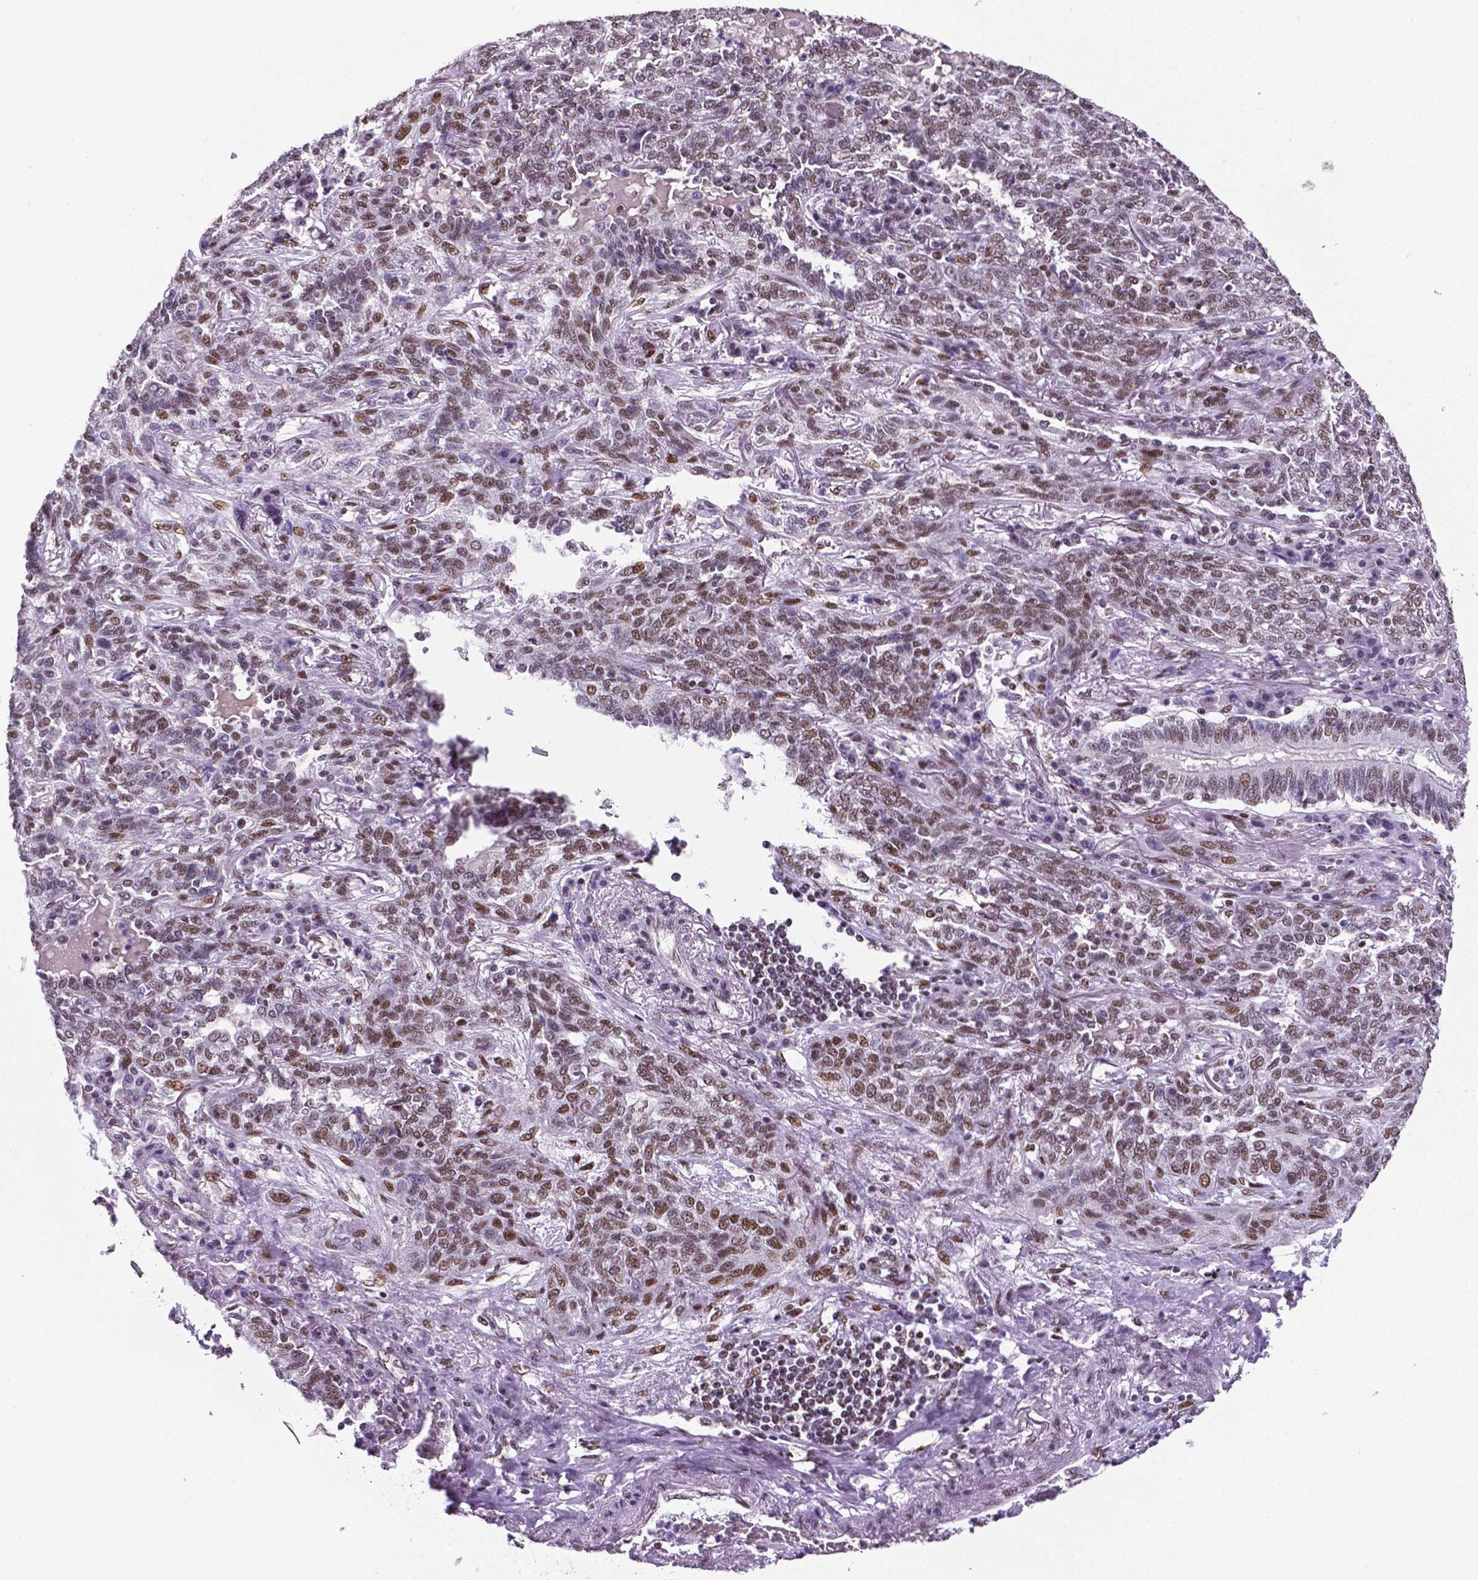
{"staining": {"intensity": "moderate", "quantity": ">75%", "location": "nuclear"}, "tissue": "lung cancer", "cell_type": "Tumor cells", "image_type": "cancer", "snomed": [{"axis": "morphology", "description": "Squamous cell carcinoma, NOS"}, {"axis": "topography", "description": "Lung"}], "caption": "Immunohistochemistry of squamous cell carcinoma (lung) displays medium levels of moderate nuclear expression in approximately >75% of tumor cells. (brown staining indicates protein expression, while blue staining denotes nuclei).", "gene": "REST", "patient": {"sex": "female", "age": 70}}